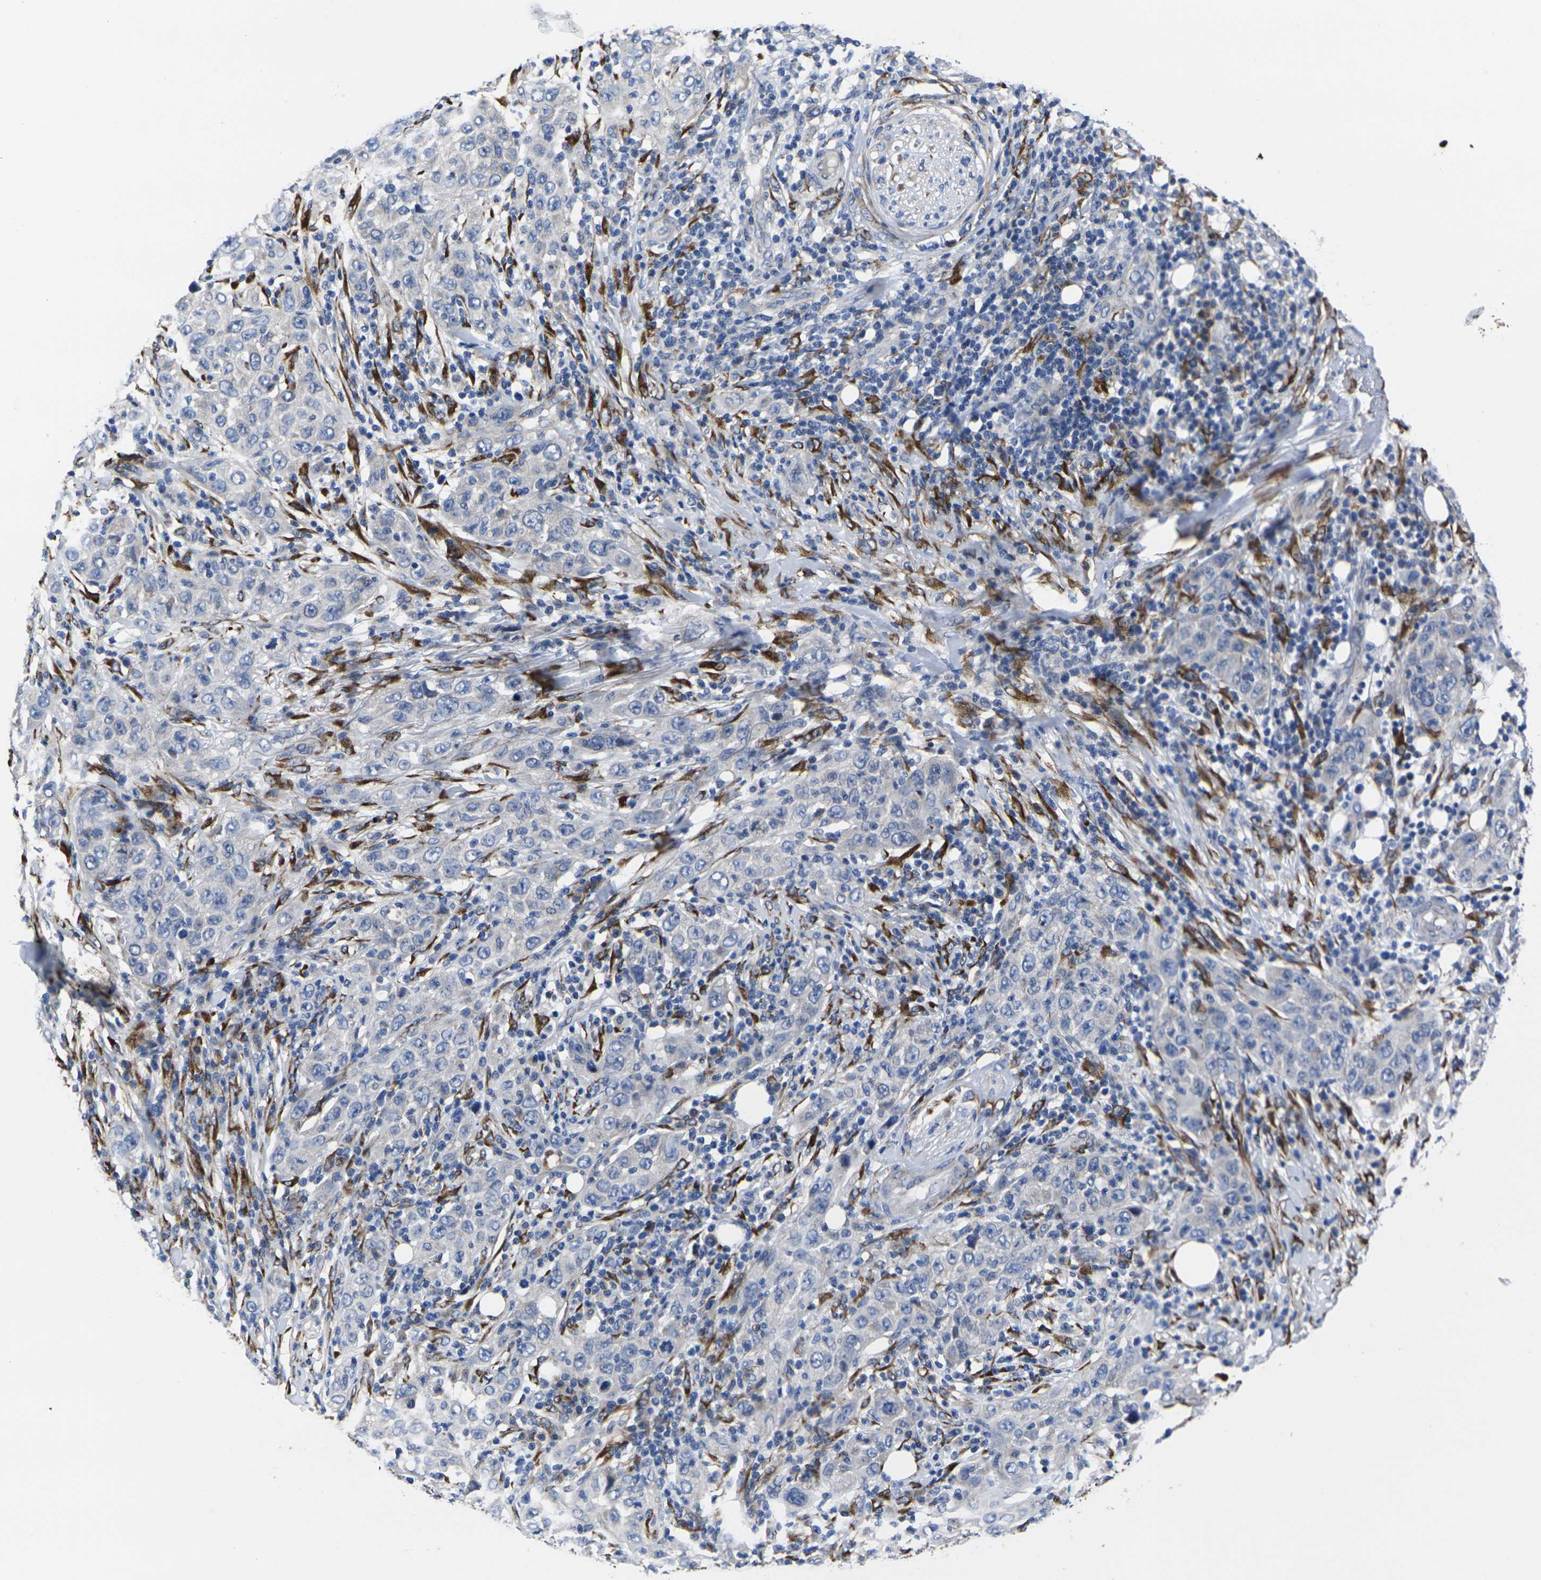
{"staining": {"intensity": "negative", "quantity": "none", "location": "none"}, "tissue": "skin cancer", "cell_type": "Tumor cells", "image_type": "cancer", "snomed": [{"axis": "morphology", "description": "Squamous cell carcinoma, NOS"}, {"axis": "topography", "description": "Skin"}], "caption": "High power microscopy image of an immunohistochemistry (IHC) micrograph of skin squamous cell carcinoma, revealing no significant expression in tumor cells.", "gene": "CYP2C8", "patient": {"sex": "female", "age": 88}}